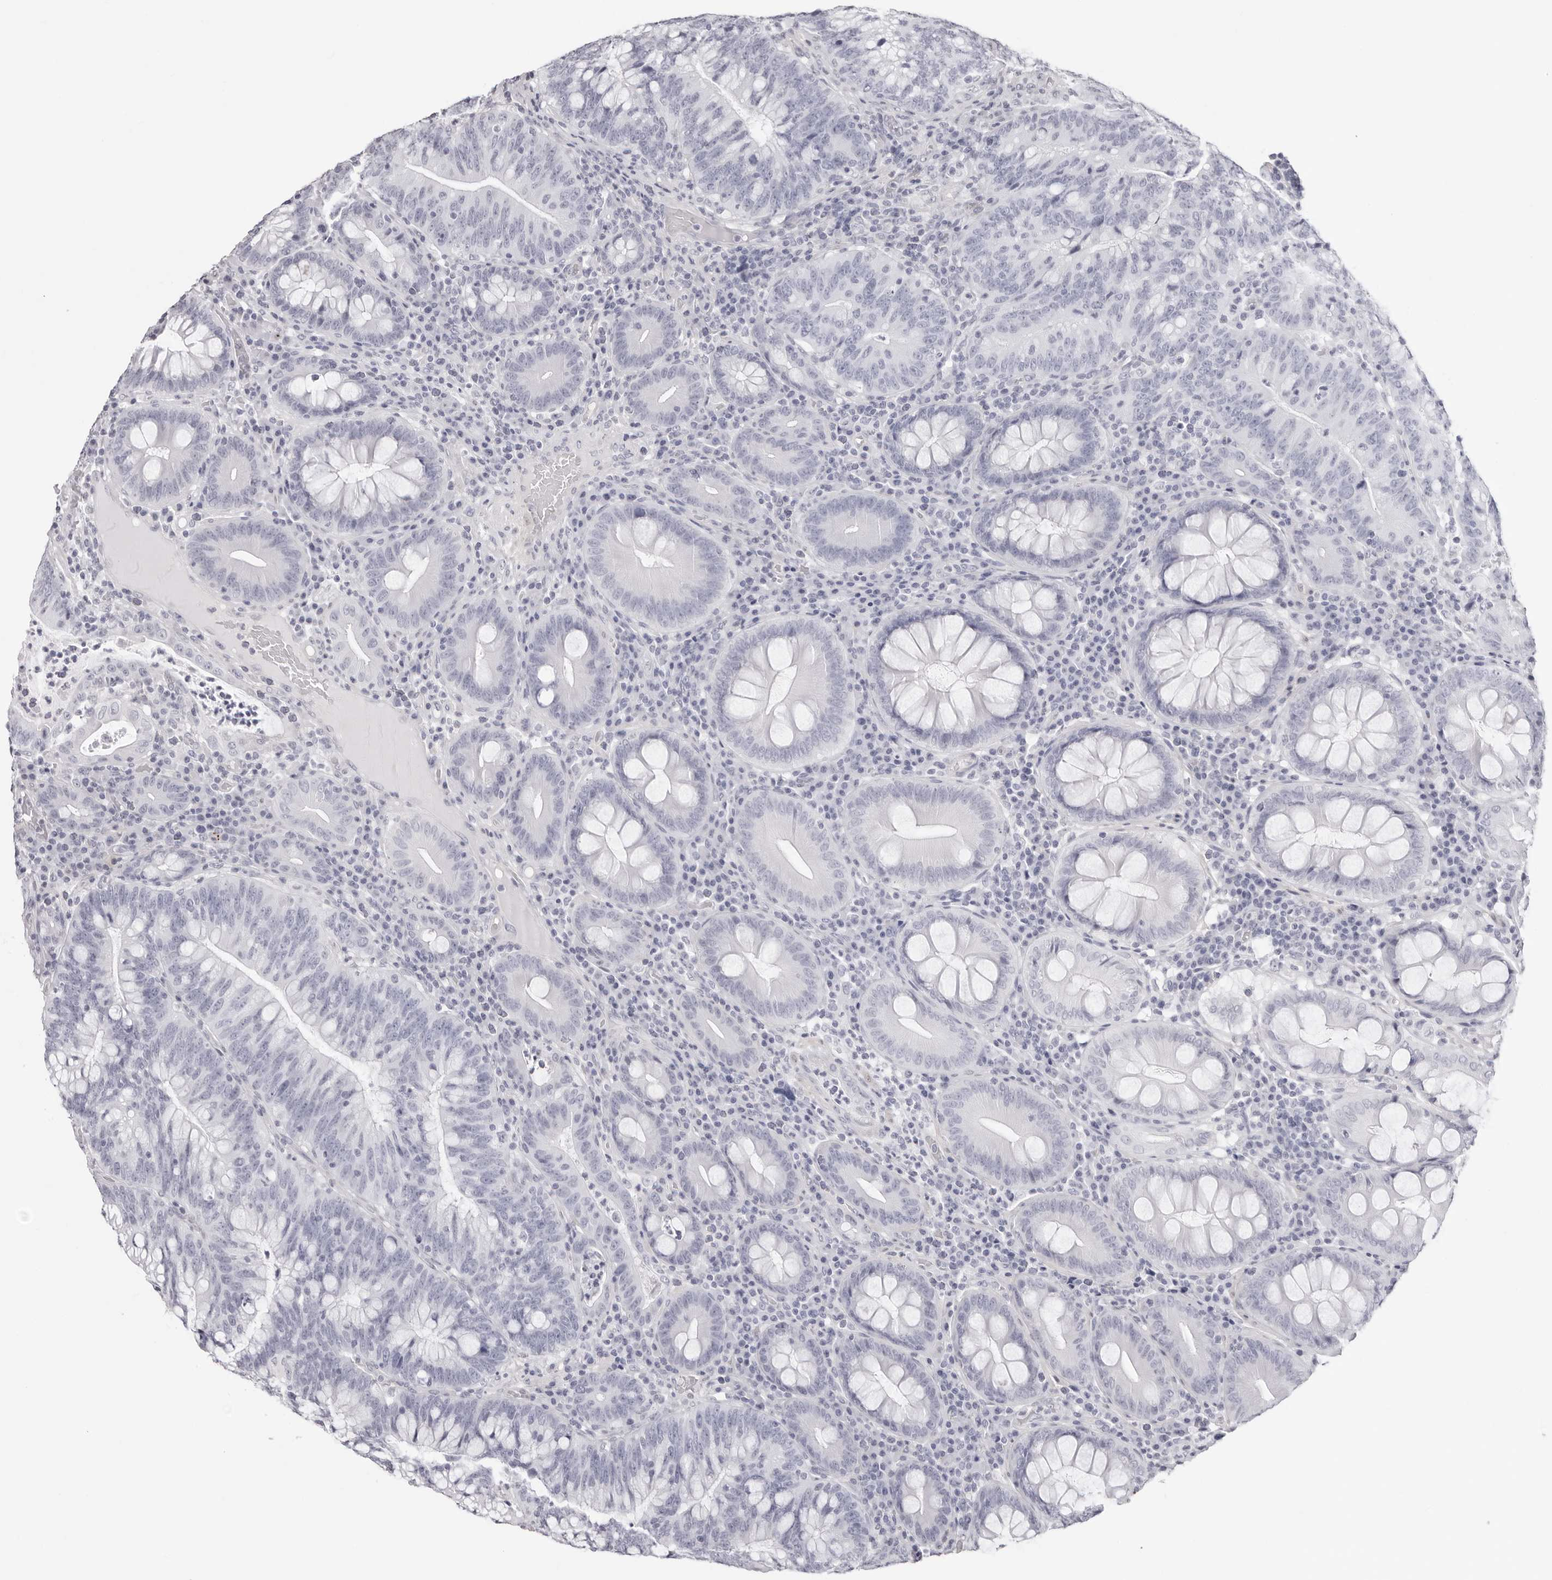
{"staining": {"intensity": "negative", "quantity": "none", "location": "none"}, "tissue": "colorectal cancer", "cell_type": "Tumor cells", "image_type": "cancer", "snomed": [{"axis": "morphology", "description": "Adenocarcinoma, NOS"}, {"axis": "topography", "description": "Colon"}], "caption": "There is no significant expression in tumor cells of colorectal cancer (adenocarcinoma). (Stains: DAB immunohistochemistry with hematoxylin counter stain, Microscopy: brightfield microscopy at high magnification).", "gene": "INSL3", "patient": {"sex": "female", "age": 66}}